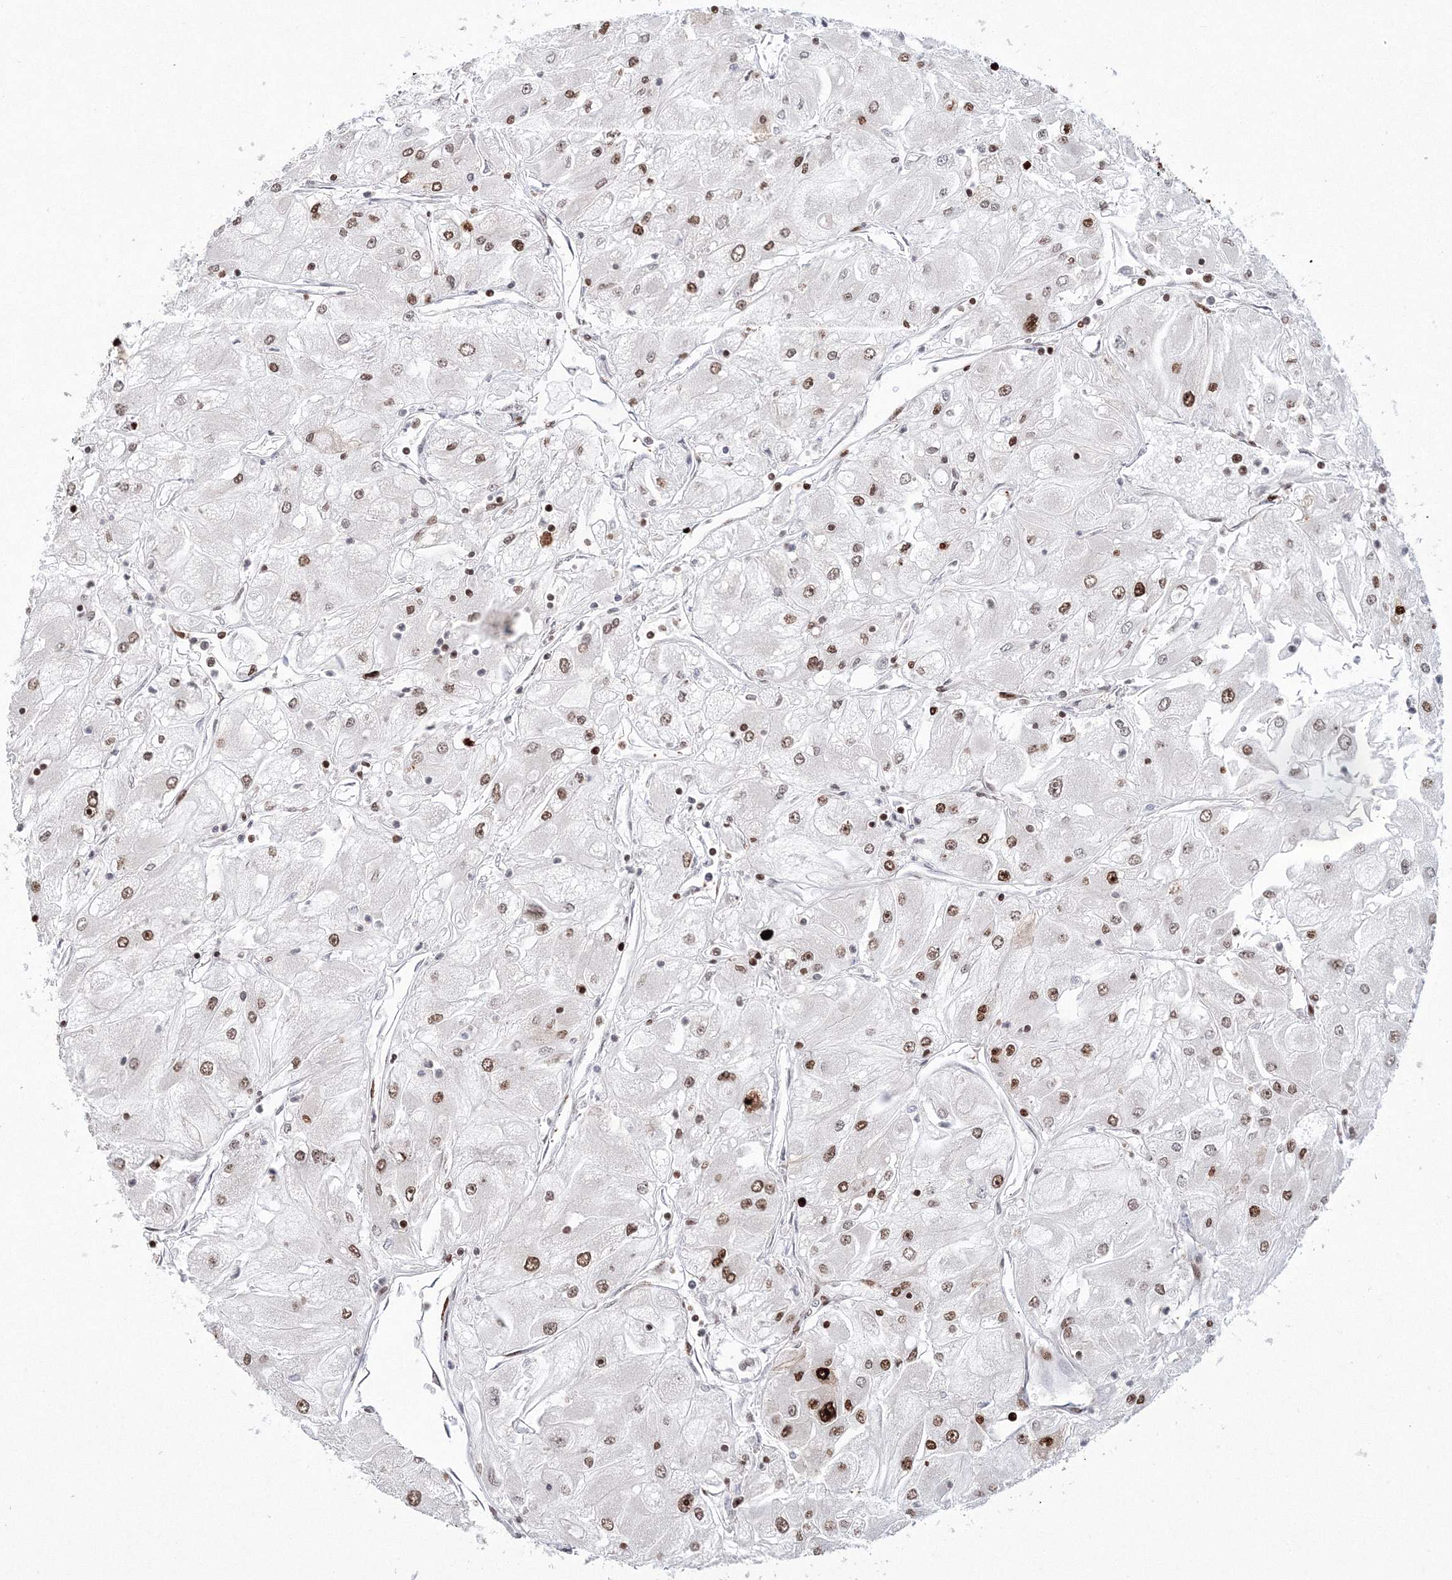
{"staining": {"intensity": "moderate", "quantity": ">75%", "location": "nuclear"}, "tissue": "renal cancer", "cell_type": "Tumor cells", "image_type": "cancer", "snomed": [{"axis": "morphology", "description": "Adenocarcinoma, NOS"}, {"axis": "topography", "description": "Kidney"}], "caption": "An immunohistochemistry image of tumor tissue is shown. Protein staining in brown labels moderate nuclear positivity in adenocarcinoma (renal) within tumor cells.", "gene": "LIG1", "patient": {"sex": "male", "age": 80}}